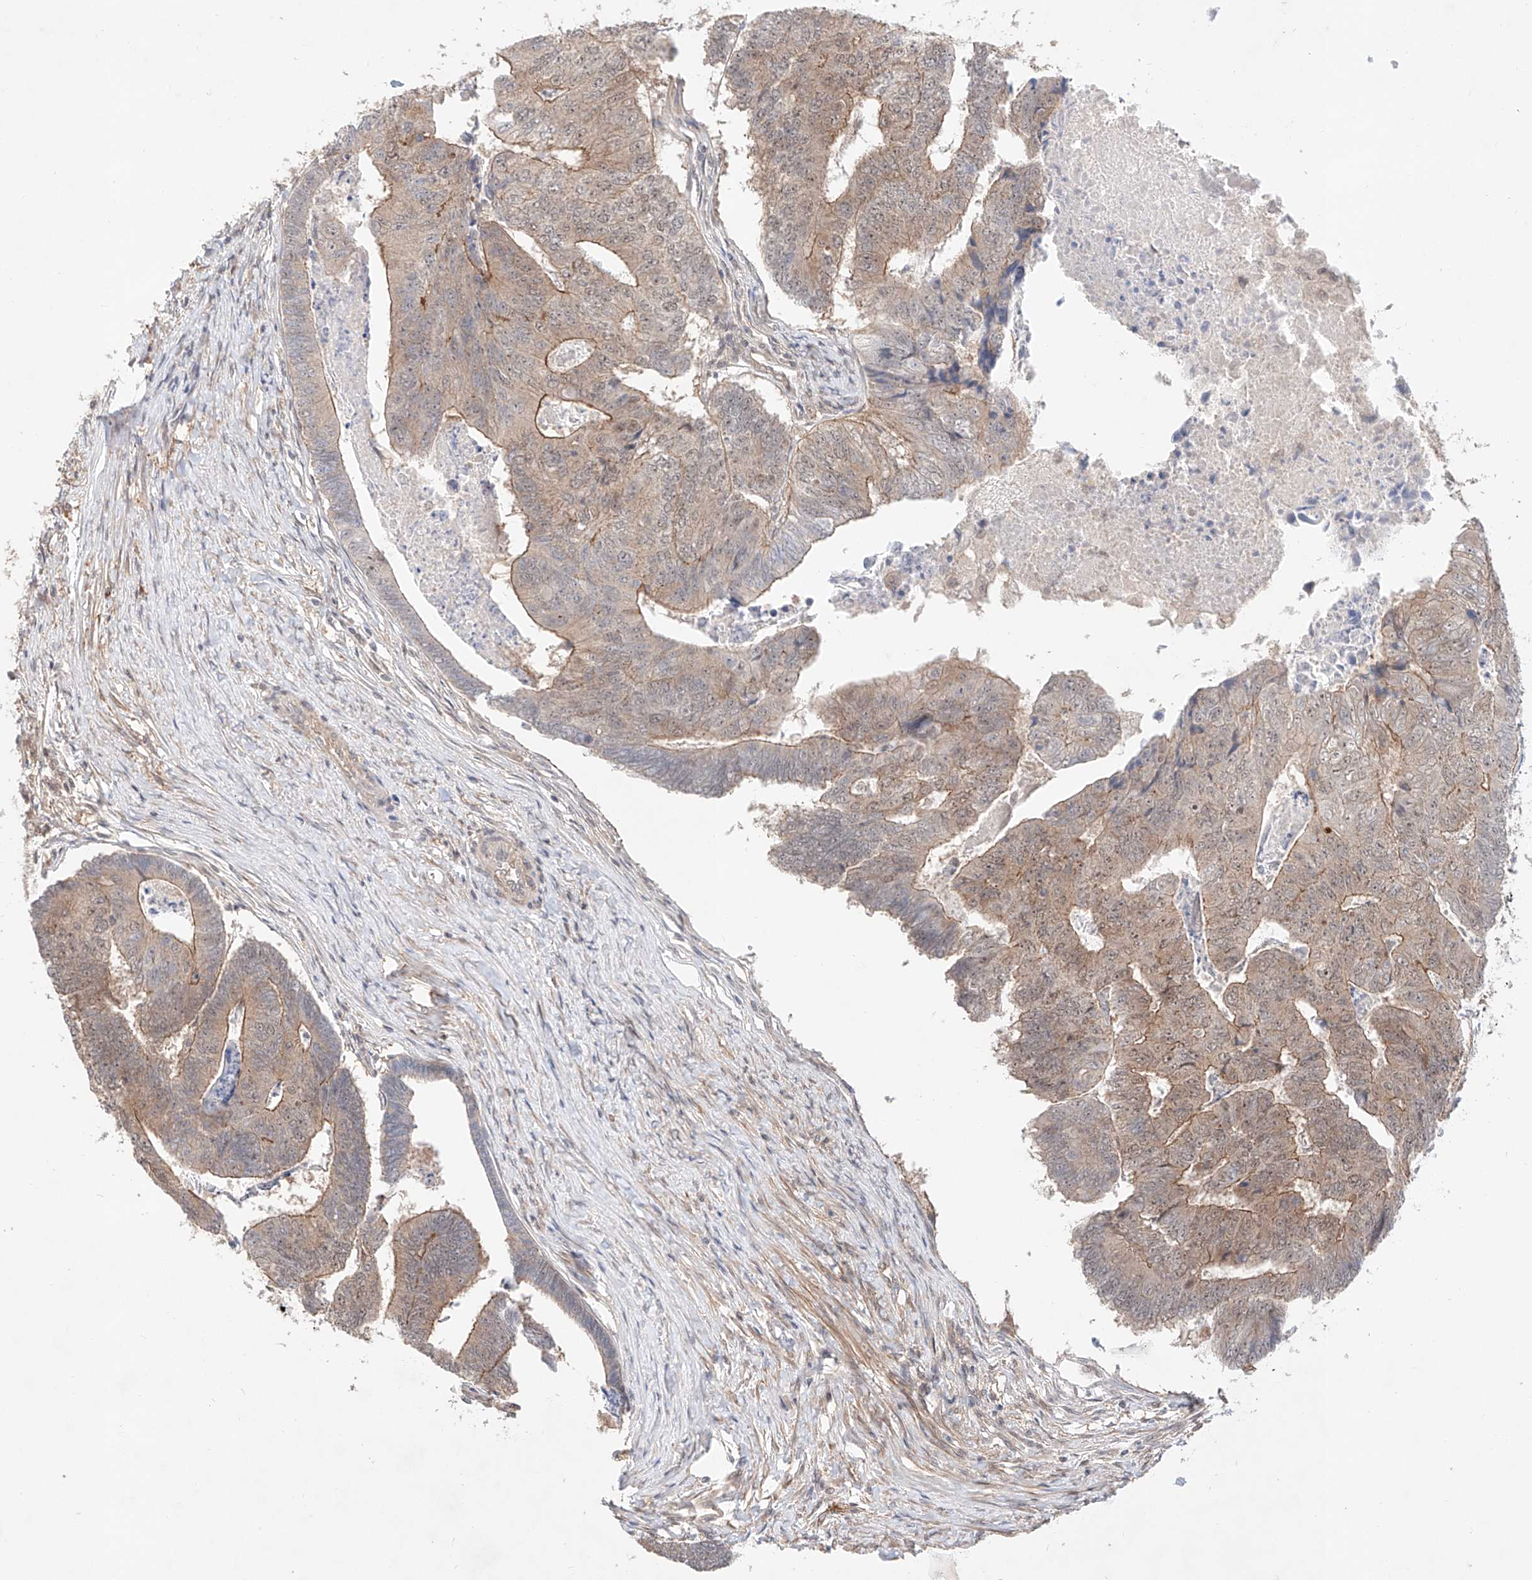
{"staining": {"intensity": "weak", "quantity": "25%-75%", "location": "cytoplasmic/membranous"}, "tissue": "colorectal cancer", "cell_type": "Tumor cells", "image_type": "cancer", "snomed": [{"axis": "morphology", "description": "Adenocarcinoma, NOS"}, {"axis": "topography", "description": "Colon"}], "caption": "Colorectal adenocarcinoma stained for a protein displays weak cytoplasmic/membranous positivity in tumor cells.", "gene": "TSR2", "patient": {"sex": "female", "age": 67}}